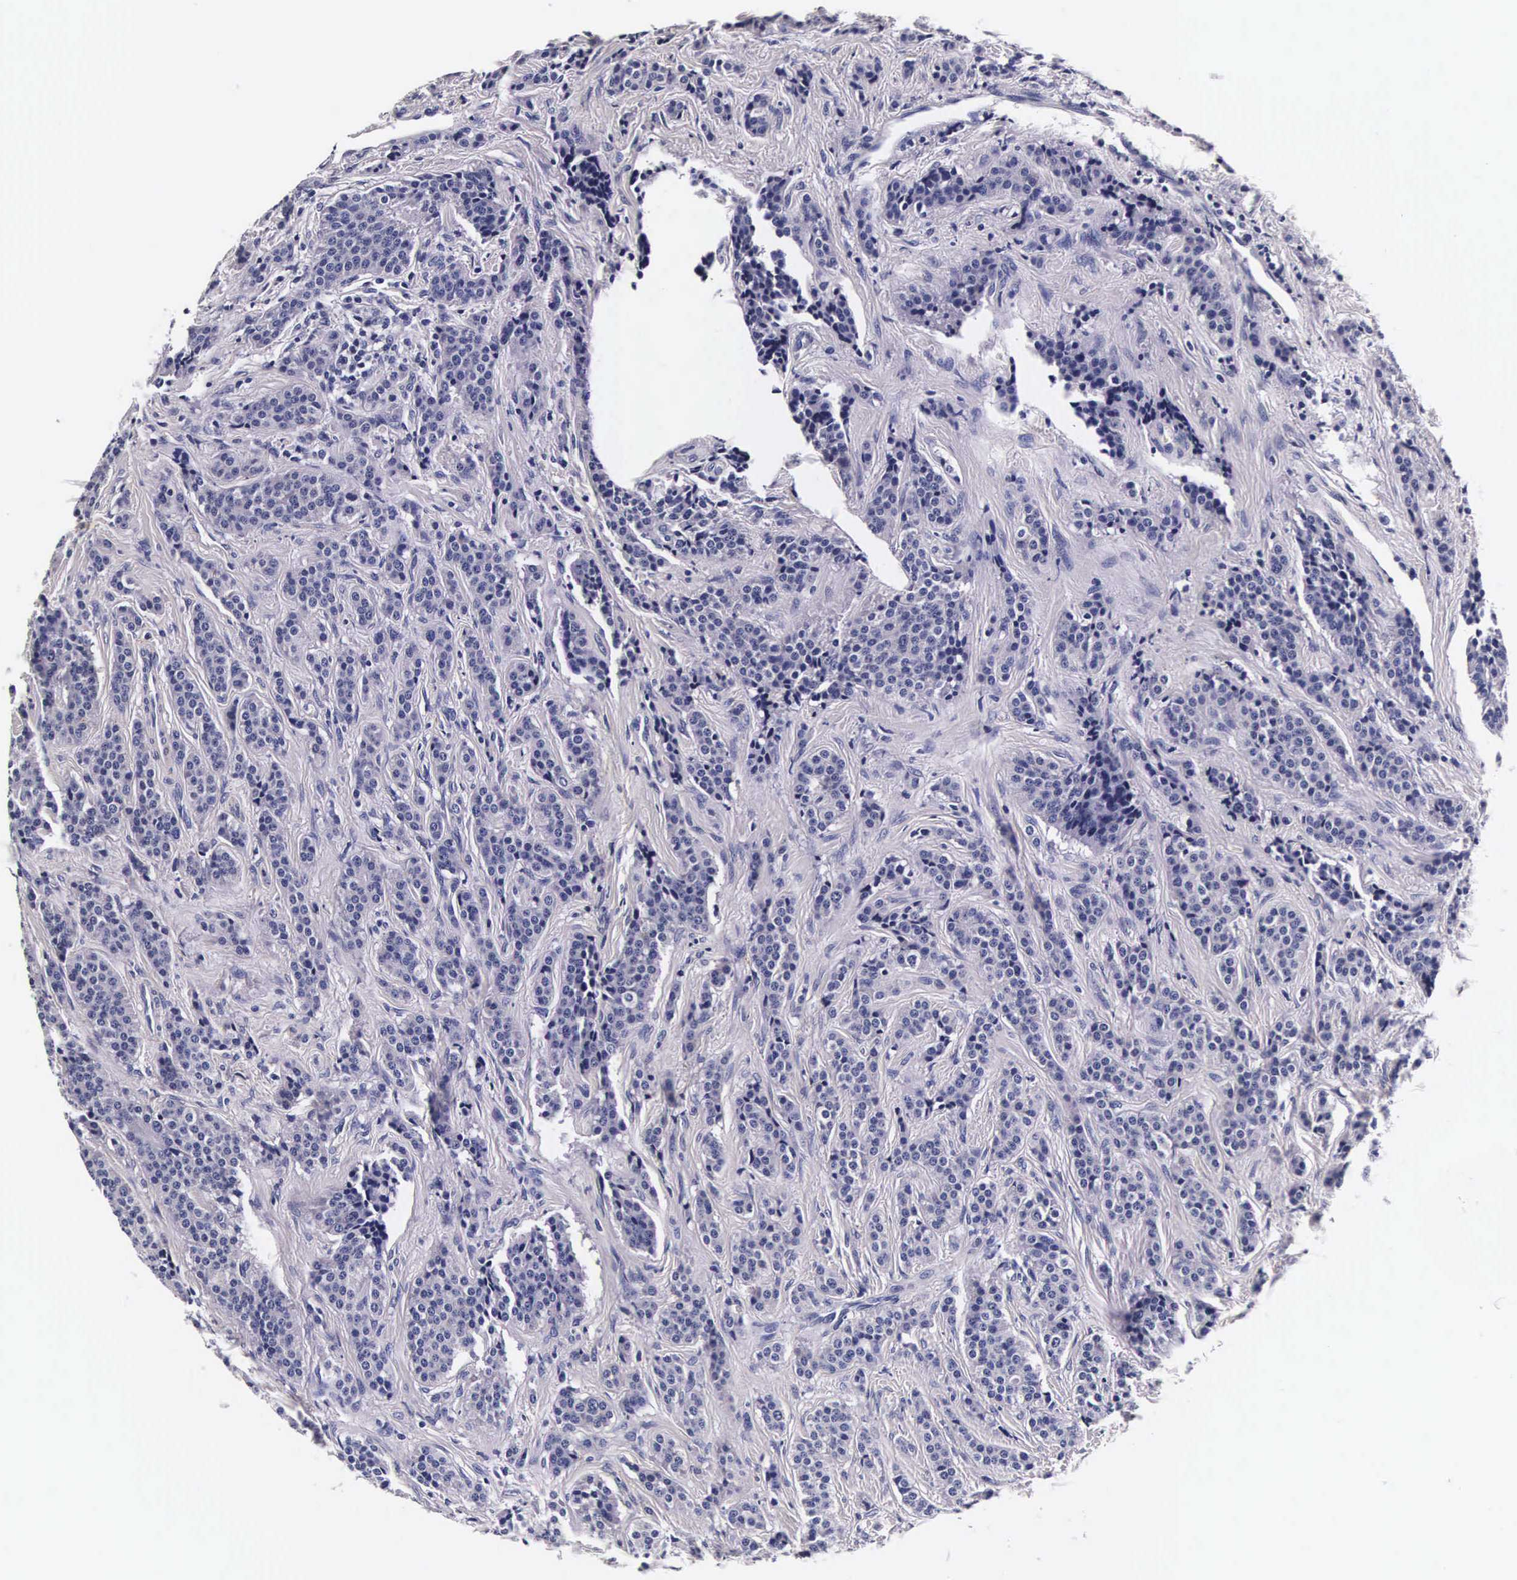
{"staining": {"intensity": "weak", "quantity": "<25%", "location": "cytoplasmic/membranous"}, "tissue": "carcinoid", "cell_type": "Tumor cells", "image_type": "cancer", "snomed": [{"axis": "morphology", "description": "Carcinoid, malignant, NOS"}, {"axis": "topography", "description": "Small intestine"}], "caption": "The photomicrograph exhibits no significant staining in tumor cells of carcinoid (malignant). (IHC, brightfield microscopy, high magnification).", "gene": "CTSB", "patient": {"sex": "male", "age": 63}}